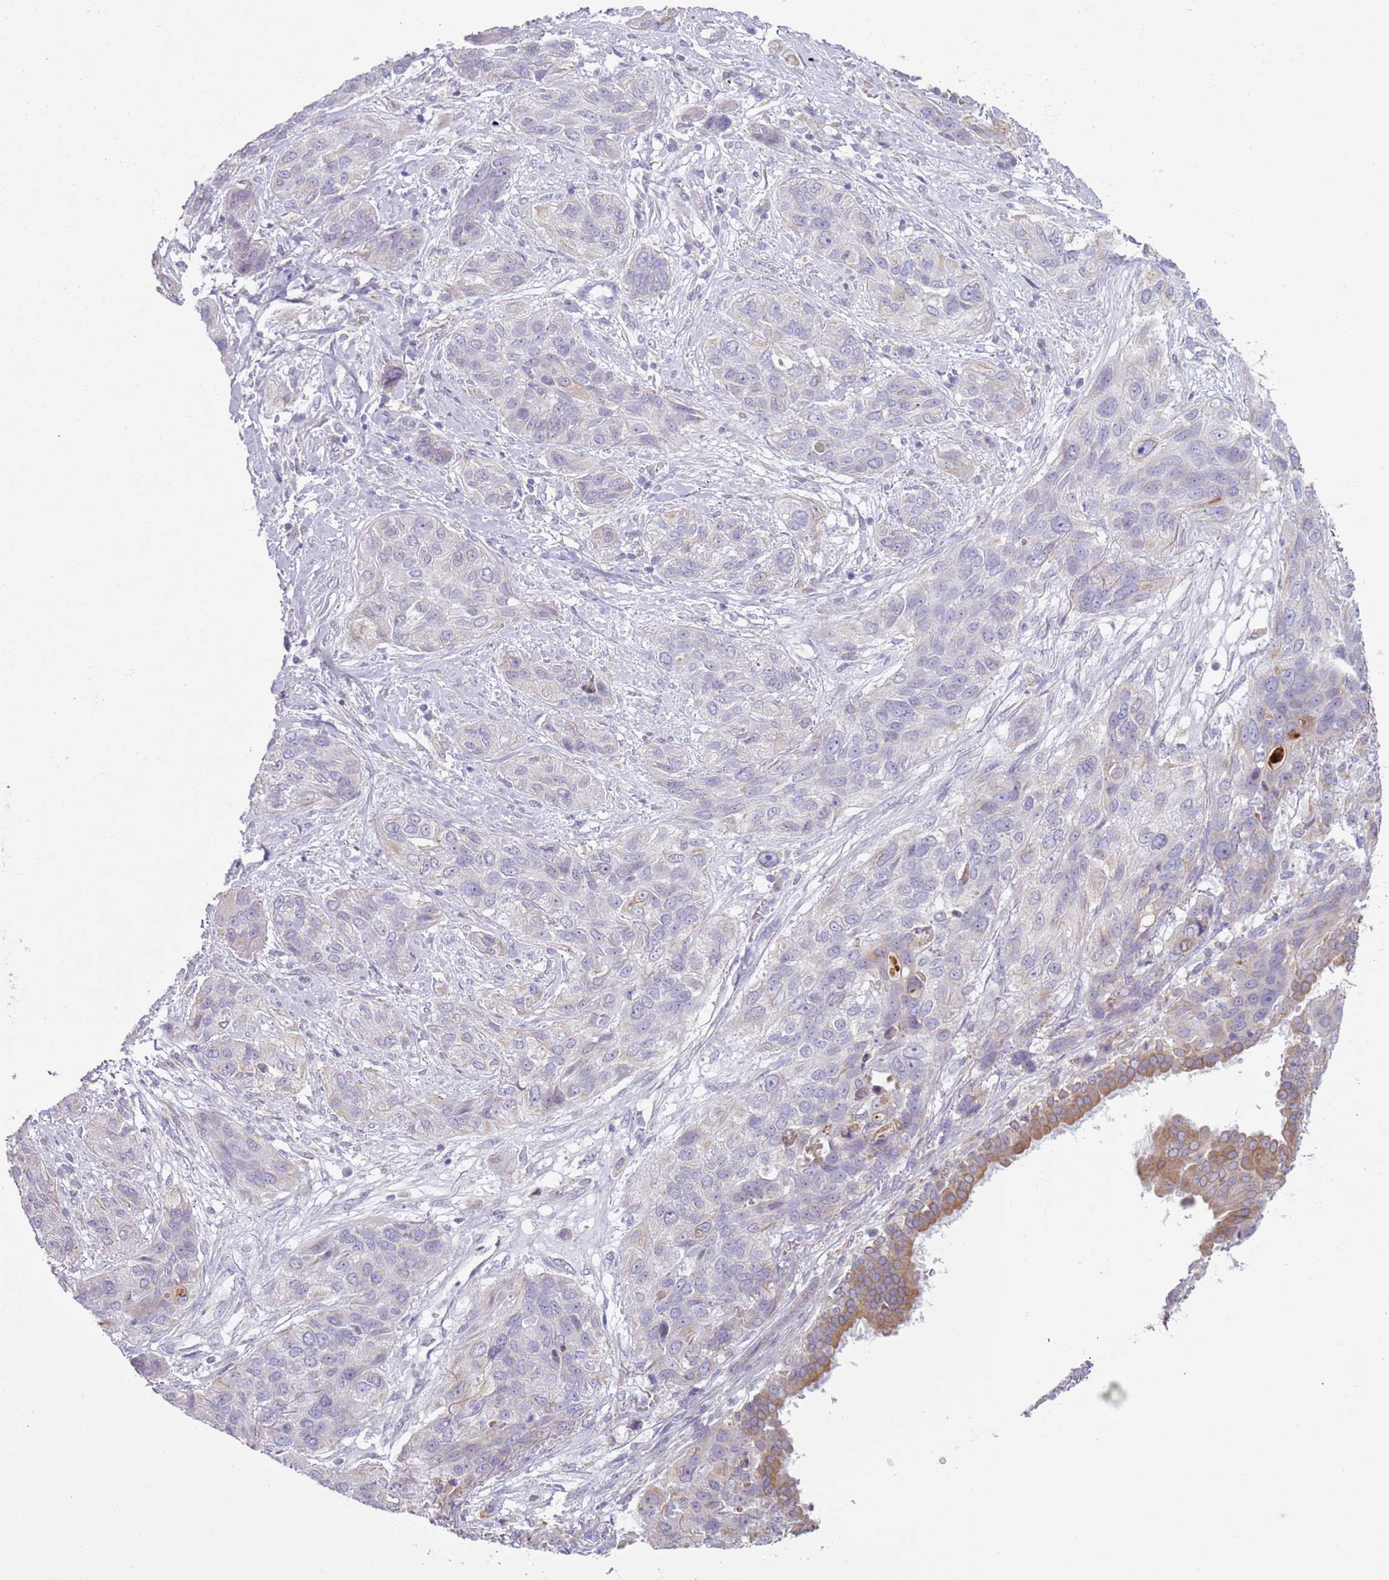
{"staining": {"intensity": "negative", "quantity": "none", "location": "none"}, "tissue": "lung cancer", "cell_type": "Tumor cells", "image_type": "cancer", "snomed": [{"axis": "morphology", "description": "Squamous cell carcinoma, NOS"}, {"axis": "topography", "description": "Lung"}], "caption": "Protein analysis of lung cancer (squamous cell carcinoma) reveals no significant positivity in tumor cells. (DAB (3,3'-diaminobenzidine) IHC visualized using brightfield microscopy, high magnification).", "gene": "OAF", "patient": {"sex": "female", "age": 70}}